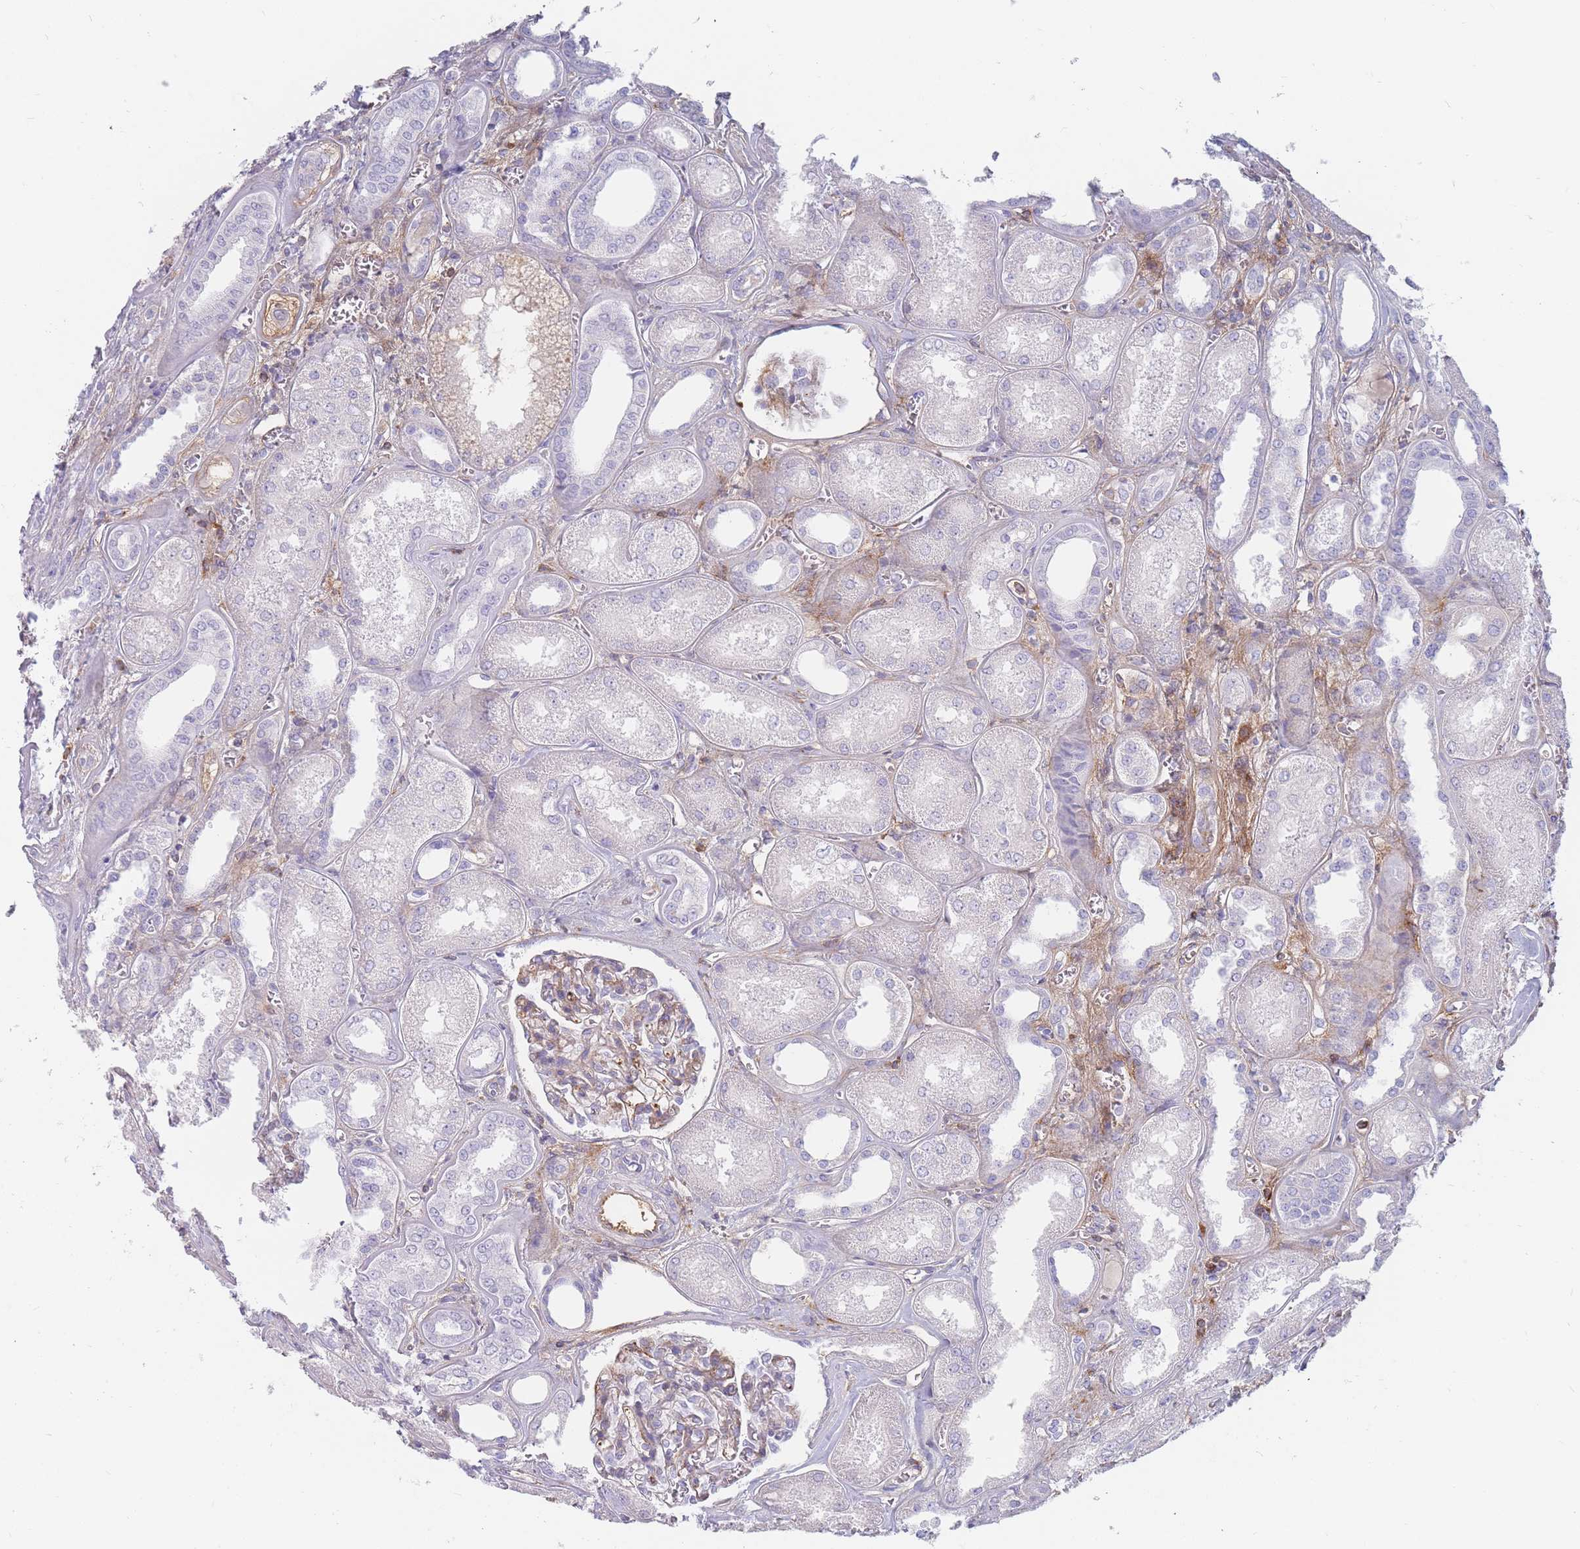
{"staining": {"intensity": "weak", "quantity": "25%-75%", "location": "cytoplasmic/membranous"}, "tissue": "kidney", "cell_type": "Cells in glomeruli", "image_type": "normal", "snomed": [{"axis": "morphology", "description": "Normal tissue, NOS"}, {"axis": "morphology", "description": "Adenocarcinoma, NOS"}, {"axis": "topography", "description": "Kidney"}], "caption": "Cells in glomeruli display low levels of weak cytoplasmic/membranous expression in about 25%-75% of cells in unremarkable human kidney.", "gene": "PRG4", "patient": {"sex": "female", "age": 68}}